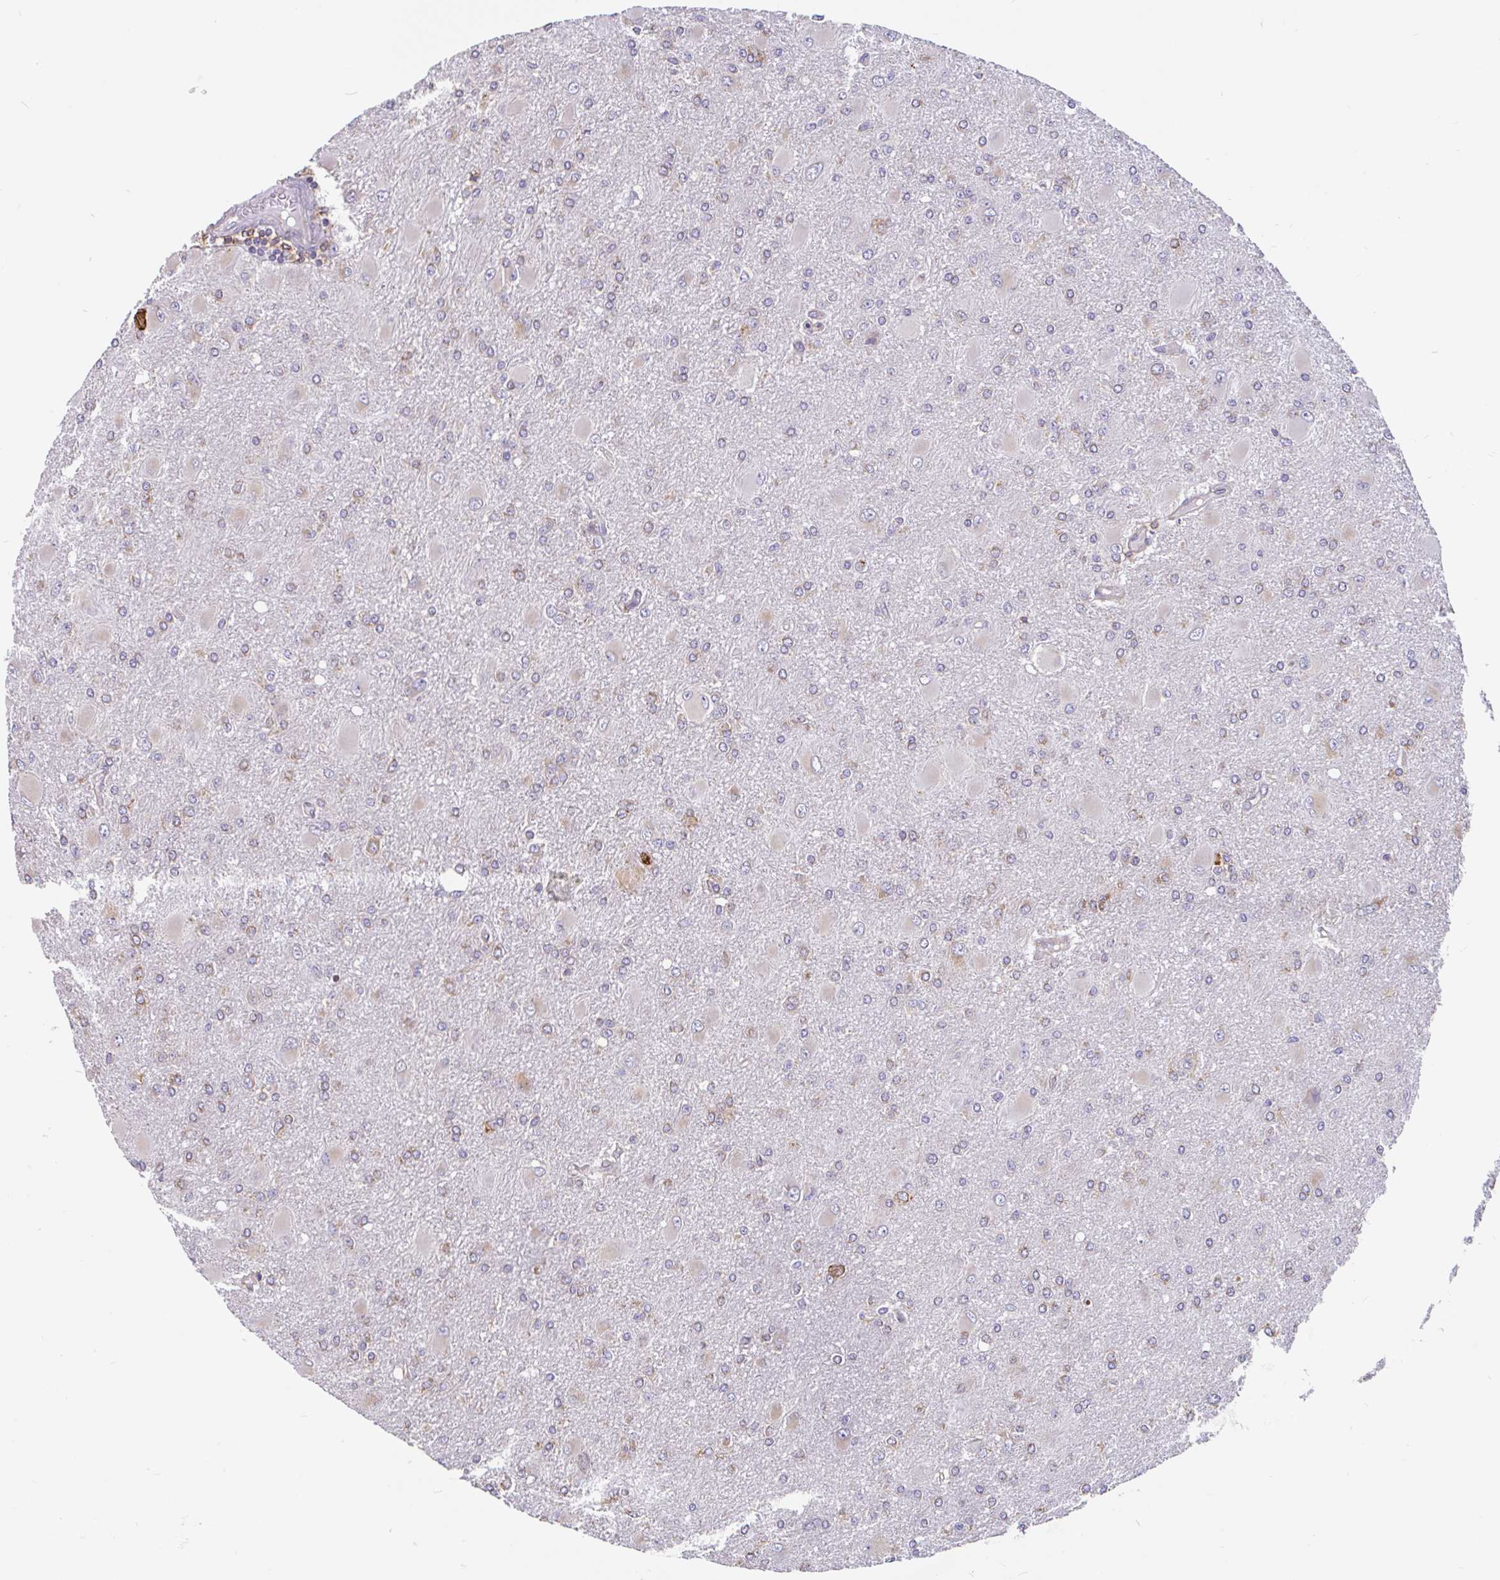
{"staining": {"intensity": "moderate", "quantity": "25%-75%", "location": "cytoplasmic/membranous"}, "tissue": "glioma", "cell_type": "Tumor cells", "image_type": "cancer", "snomed": [{"axis": "morphology", "description": "Glioma, malignant, High grade"}, {"axis": "topography", "description": "Brain"}], "caption": "Moderate cytoplasmic/membranous protein expression is present in about 25%-75% of tumor cells in high-grade glioma (malignant).", "gene": "EML5", "patient": {"sex": "male", "age": 67}}